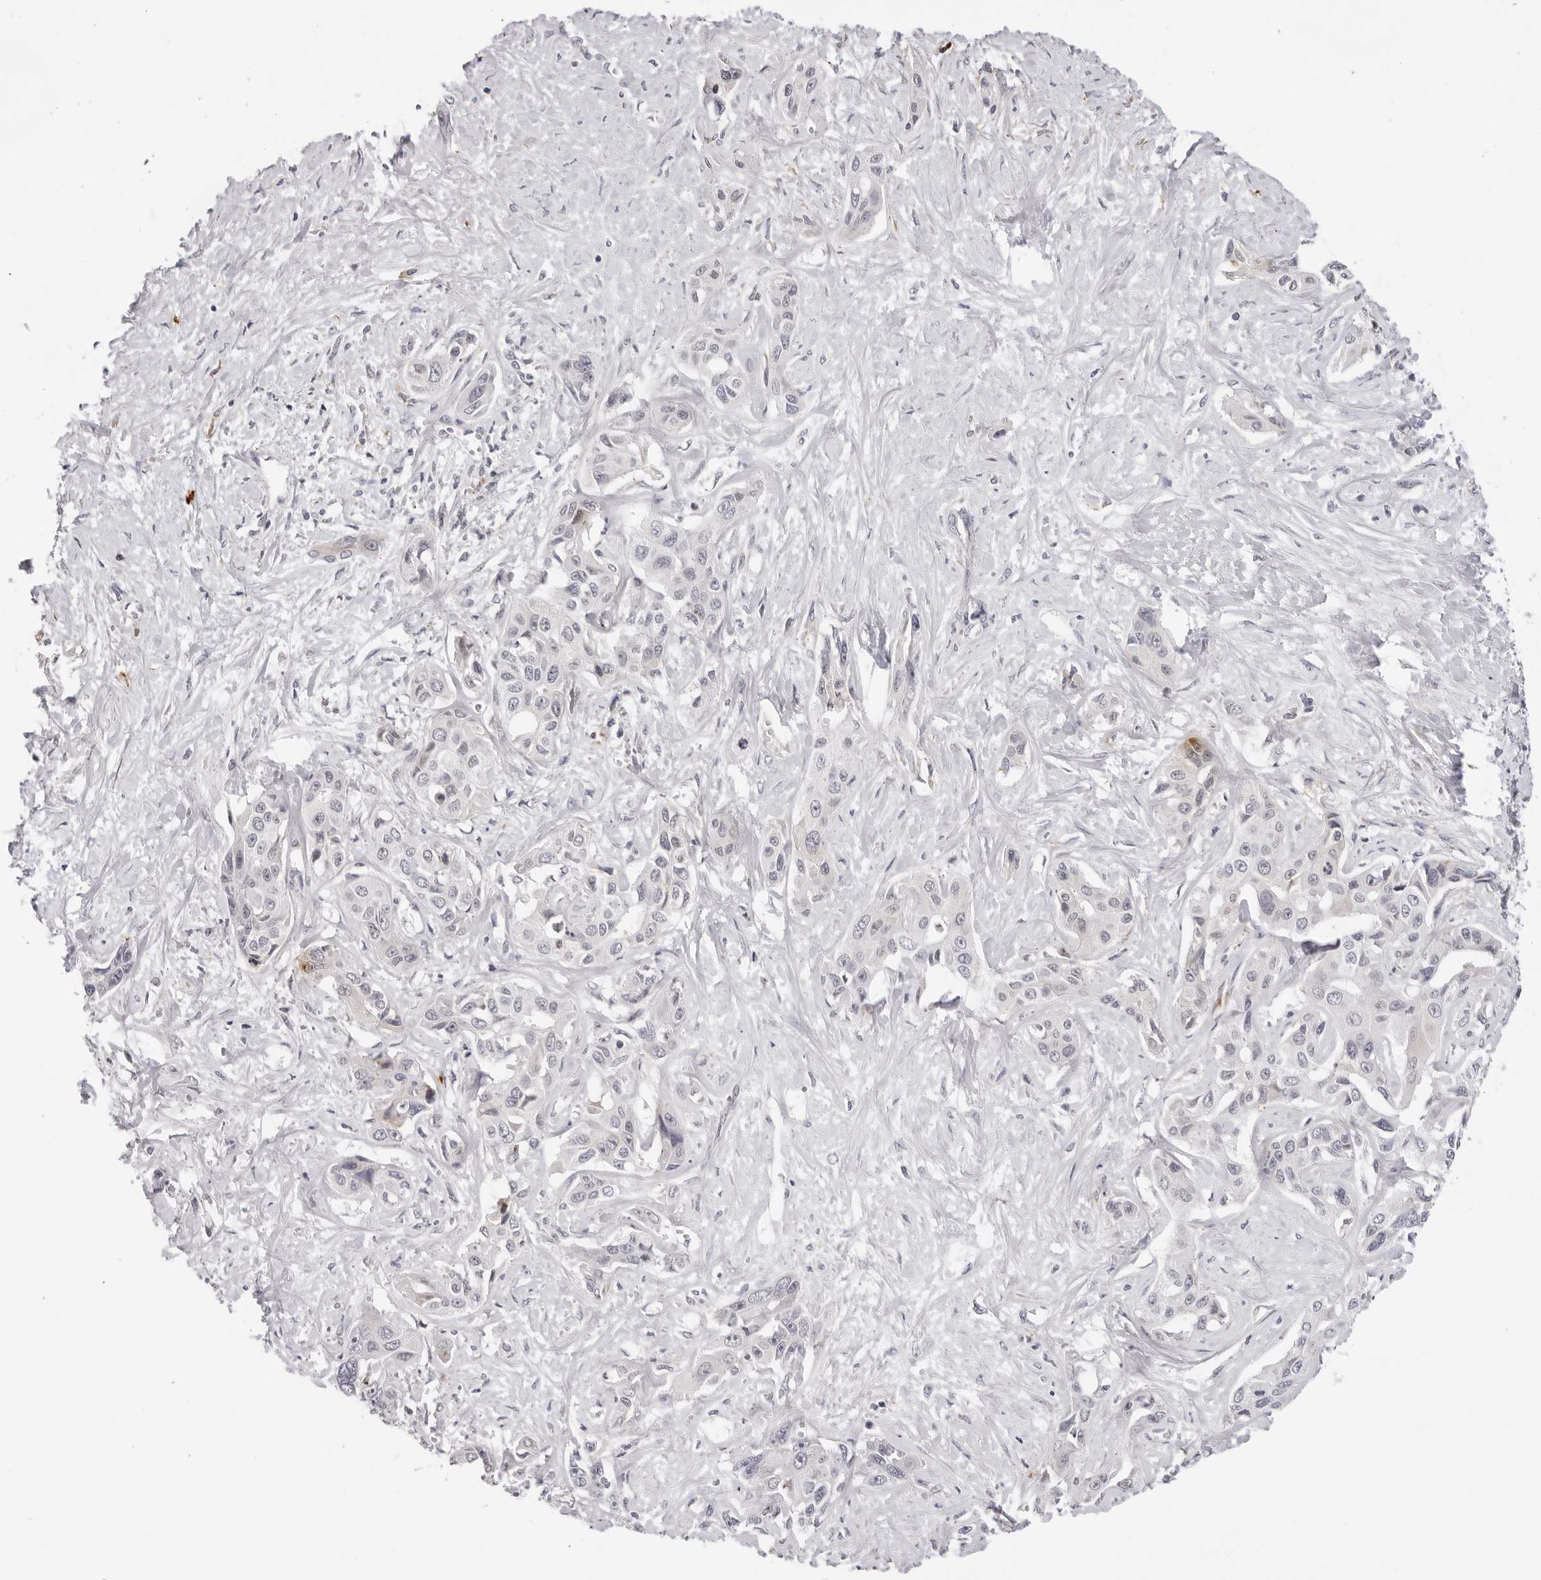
{"staining": {"intensity": "negative", "quantity": "none", "location": "none"}, "tissue": "liver cancer", "cell_type": "Tumor cells", "image_type": "cancer", "snomed": [{"axis": "morphology", "description": "Cholangiocarcinoma"}, {"axis": "topography", "description": "Liver"}], "caption": "High magnification brightfield microscopy of liver cancer (cholangiocarcinoma) stained with DAB (3,3'-diaminobenzidine) (brown) and counterstained with hematoxylin (blue): tumor cells show no significant positivity. (DAB (3,3'-diaminobenzidine) IHC with hematoxylin counter stain).", "gene": "IL17RA", "patient": {"sex": "male", "age": 59}}